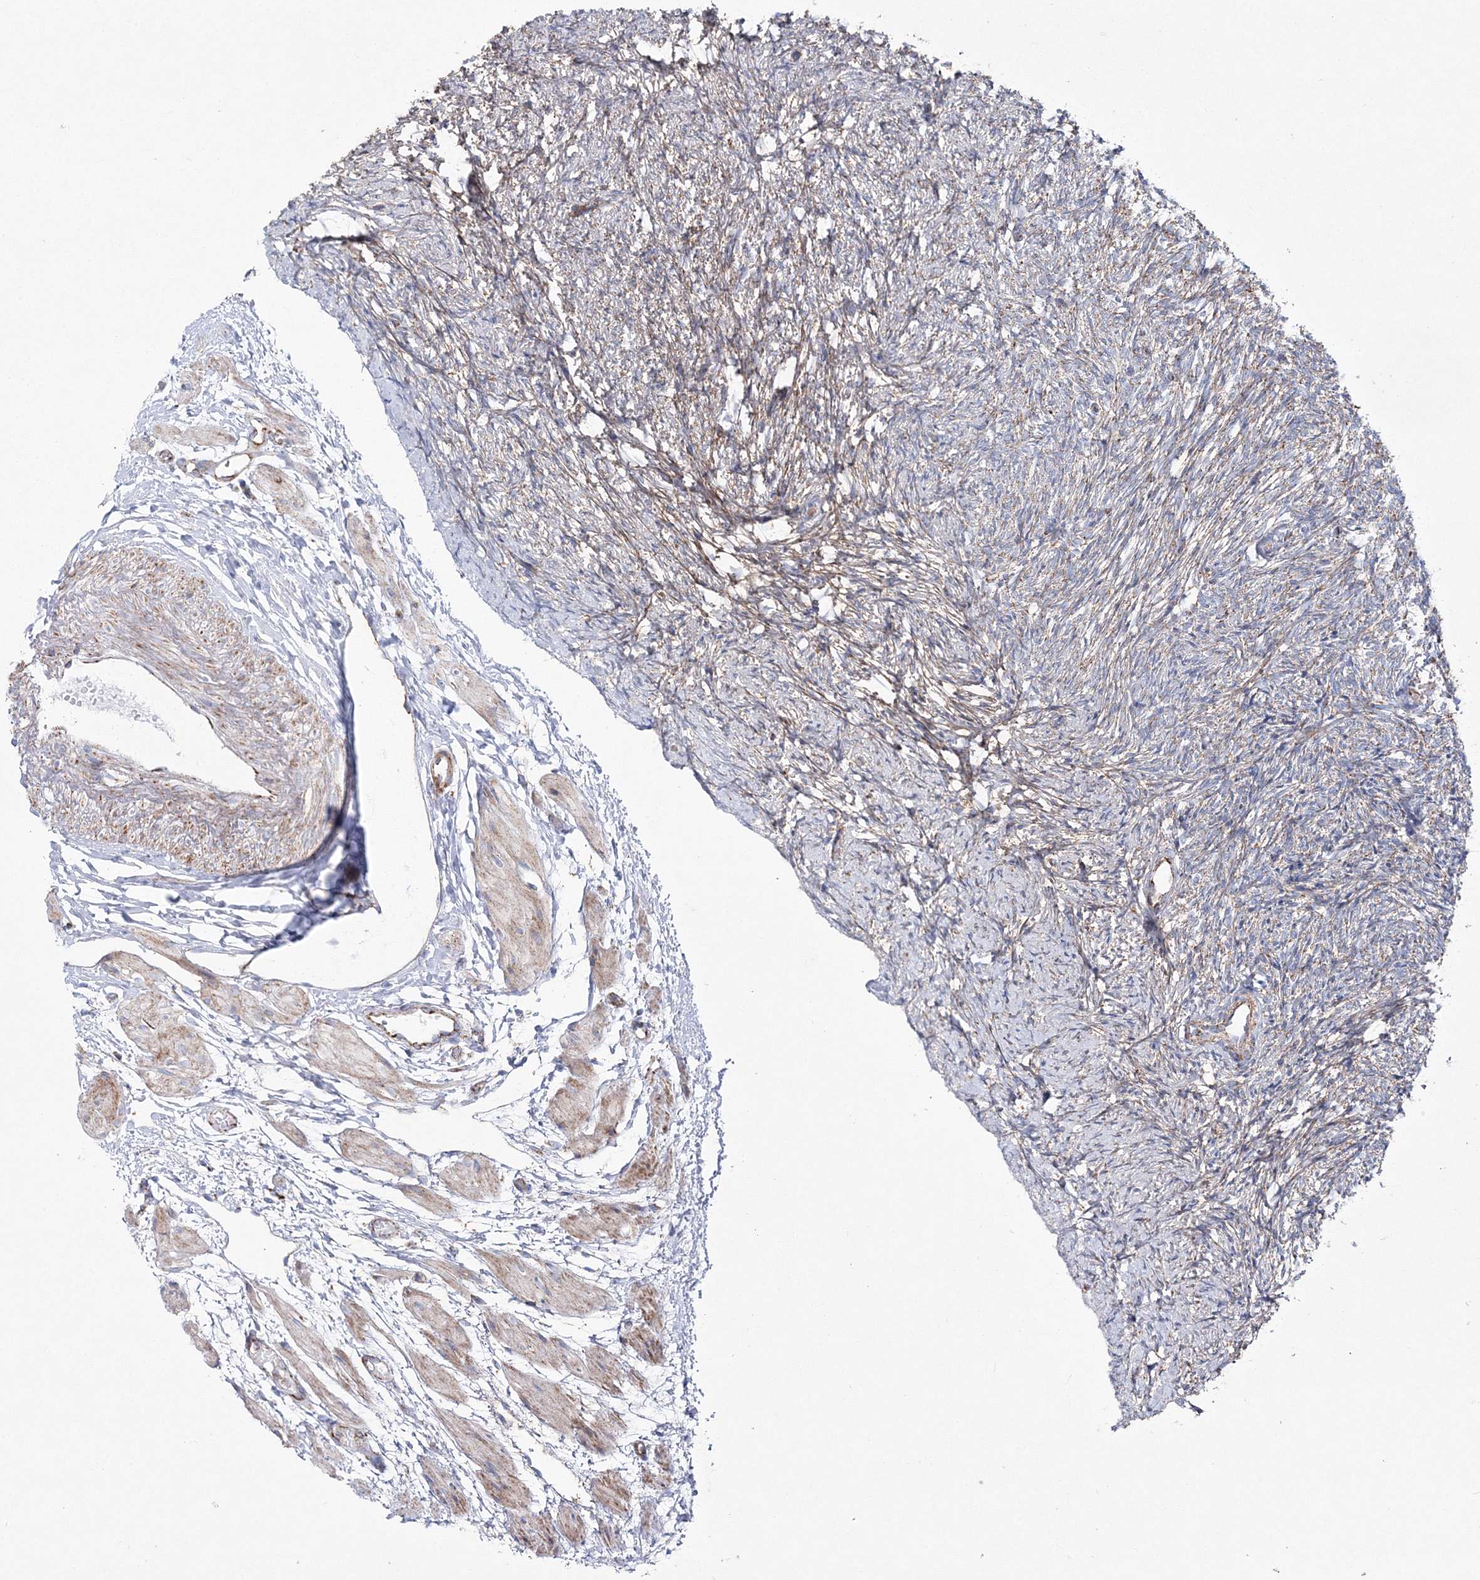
{"staining": {"intensity": "strong", "quantity": ">75%", "location": "cytoplasmic/membranous"}, "tissue": "ovary", "cell_type": "Follicle cells", "image_type": "normal", "snomed": [{"axis": "morphology", "description": "Normal tissue, NOS"}, {"axis": "topography", "description": "Ovary"}], "caption": "Human ovary stained for a protein (brown) demonstrates strong cytoplasmic/membranous positive positivity in approximately >75% of follicle cells.", "gene": "HIBCH", "patient": {"sex": "female", "age": 41}}